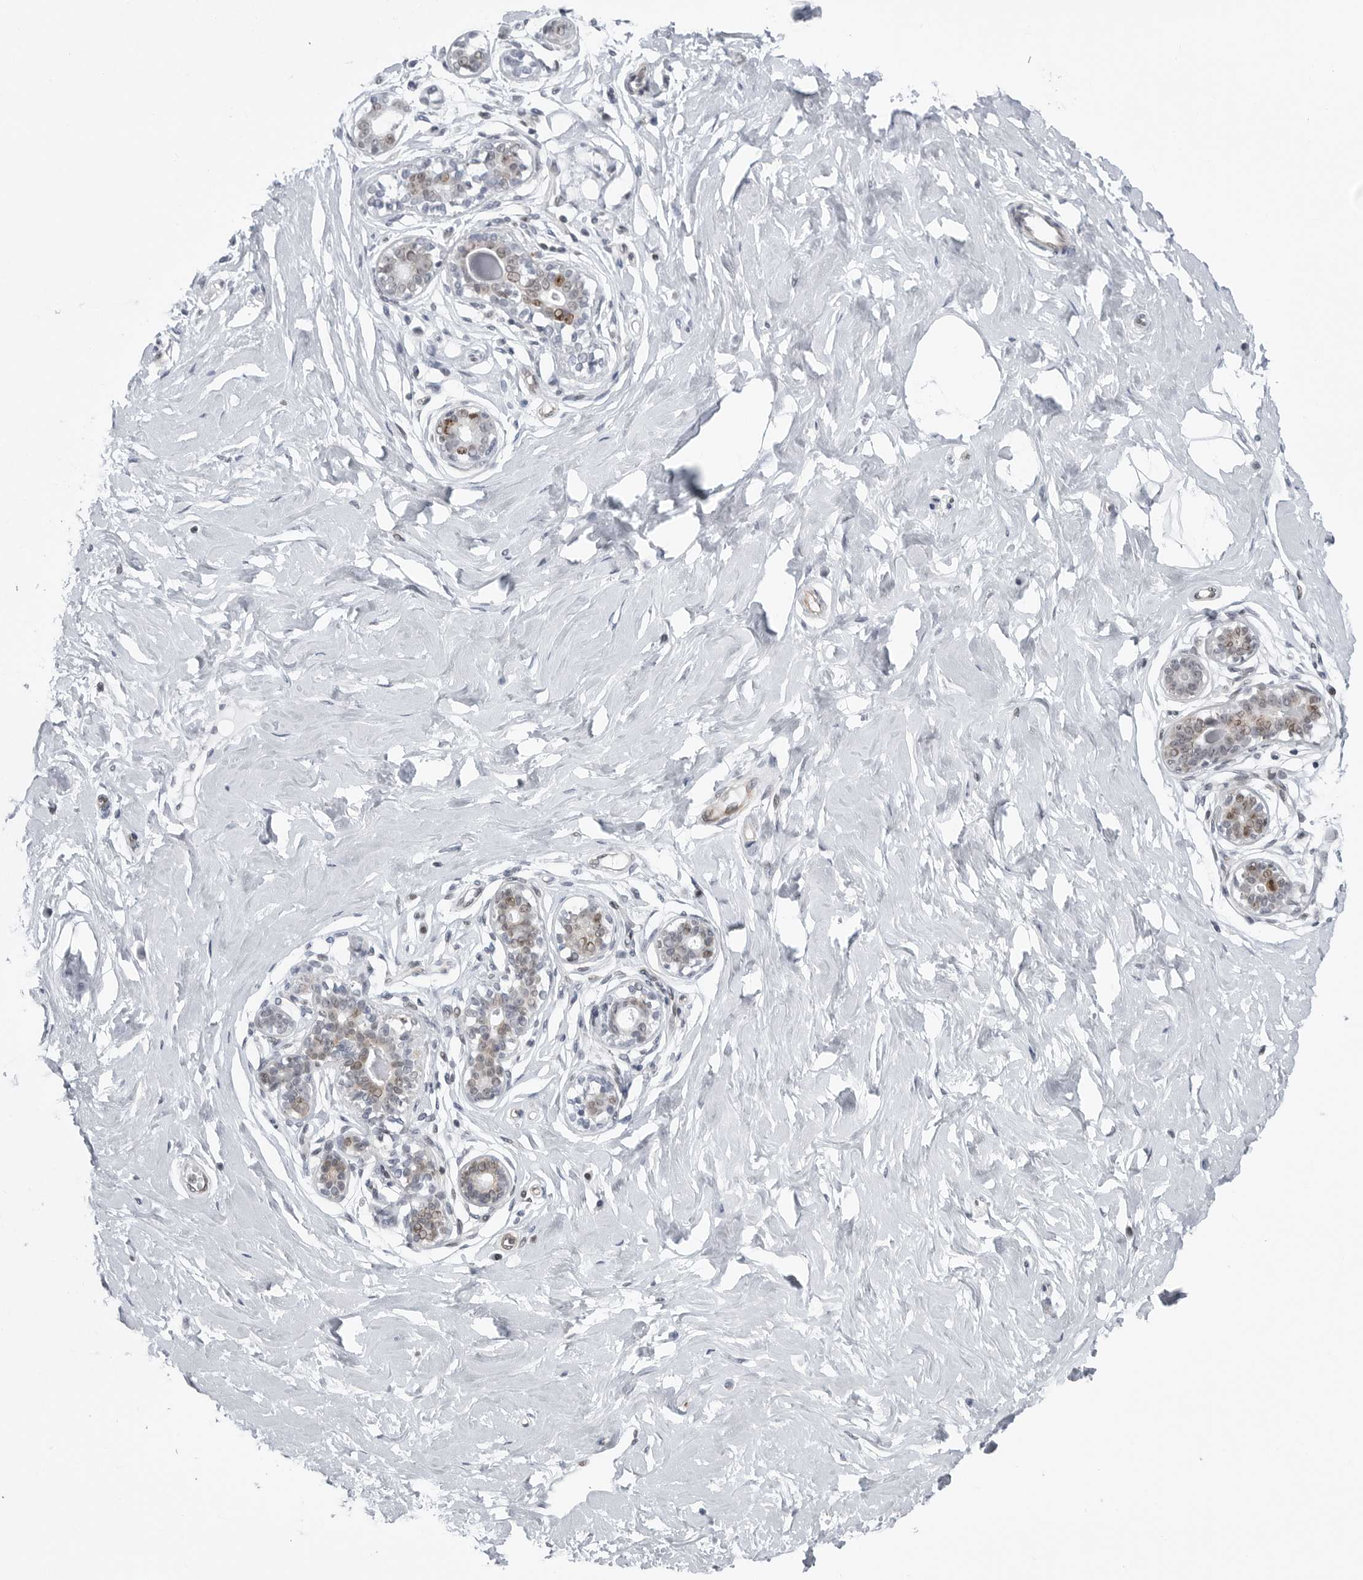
{"staining": {"intensity": "negative", "quantity": "none", "location": "none"}, "tissue": "breast", "cell_type": "Adipocytes", "image_type": "normal", "snomed": [{"axis": "morphology", "description": "Normal tissue, NOS"}, {"axis": "morphology", "description": "Adenoma, NOS"}, {"axis": "topography", "description": "Breast"}], "caption": "DAB immunohistochemical staining of unremarkable human breast exhibits no significant staining in adipocytes.", "gene": "FAM135B", "patient": {"sex": "female", "age": 23}}